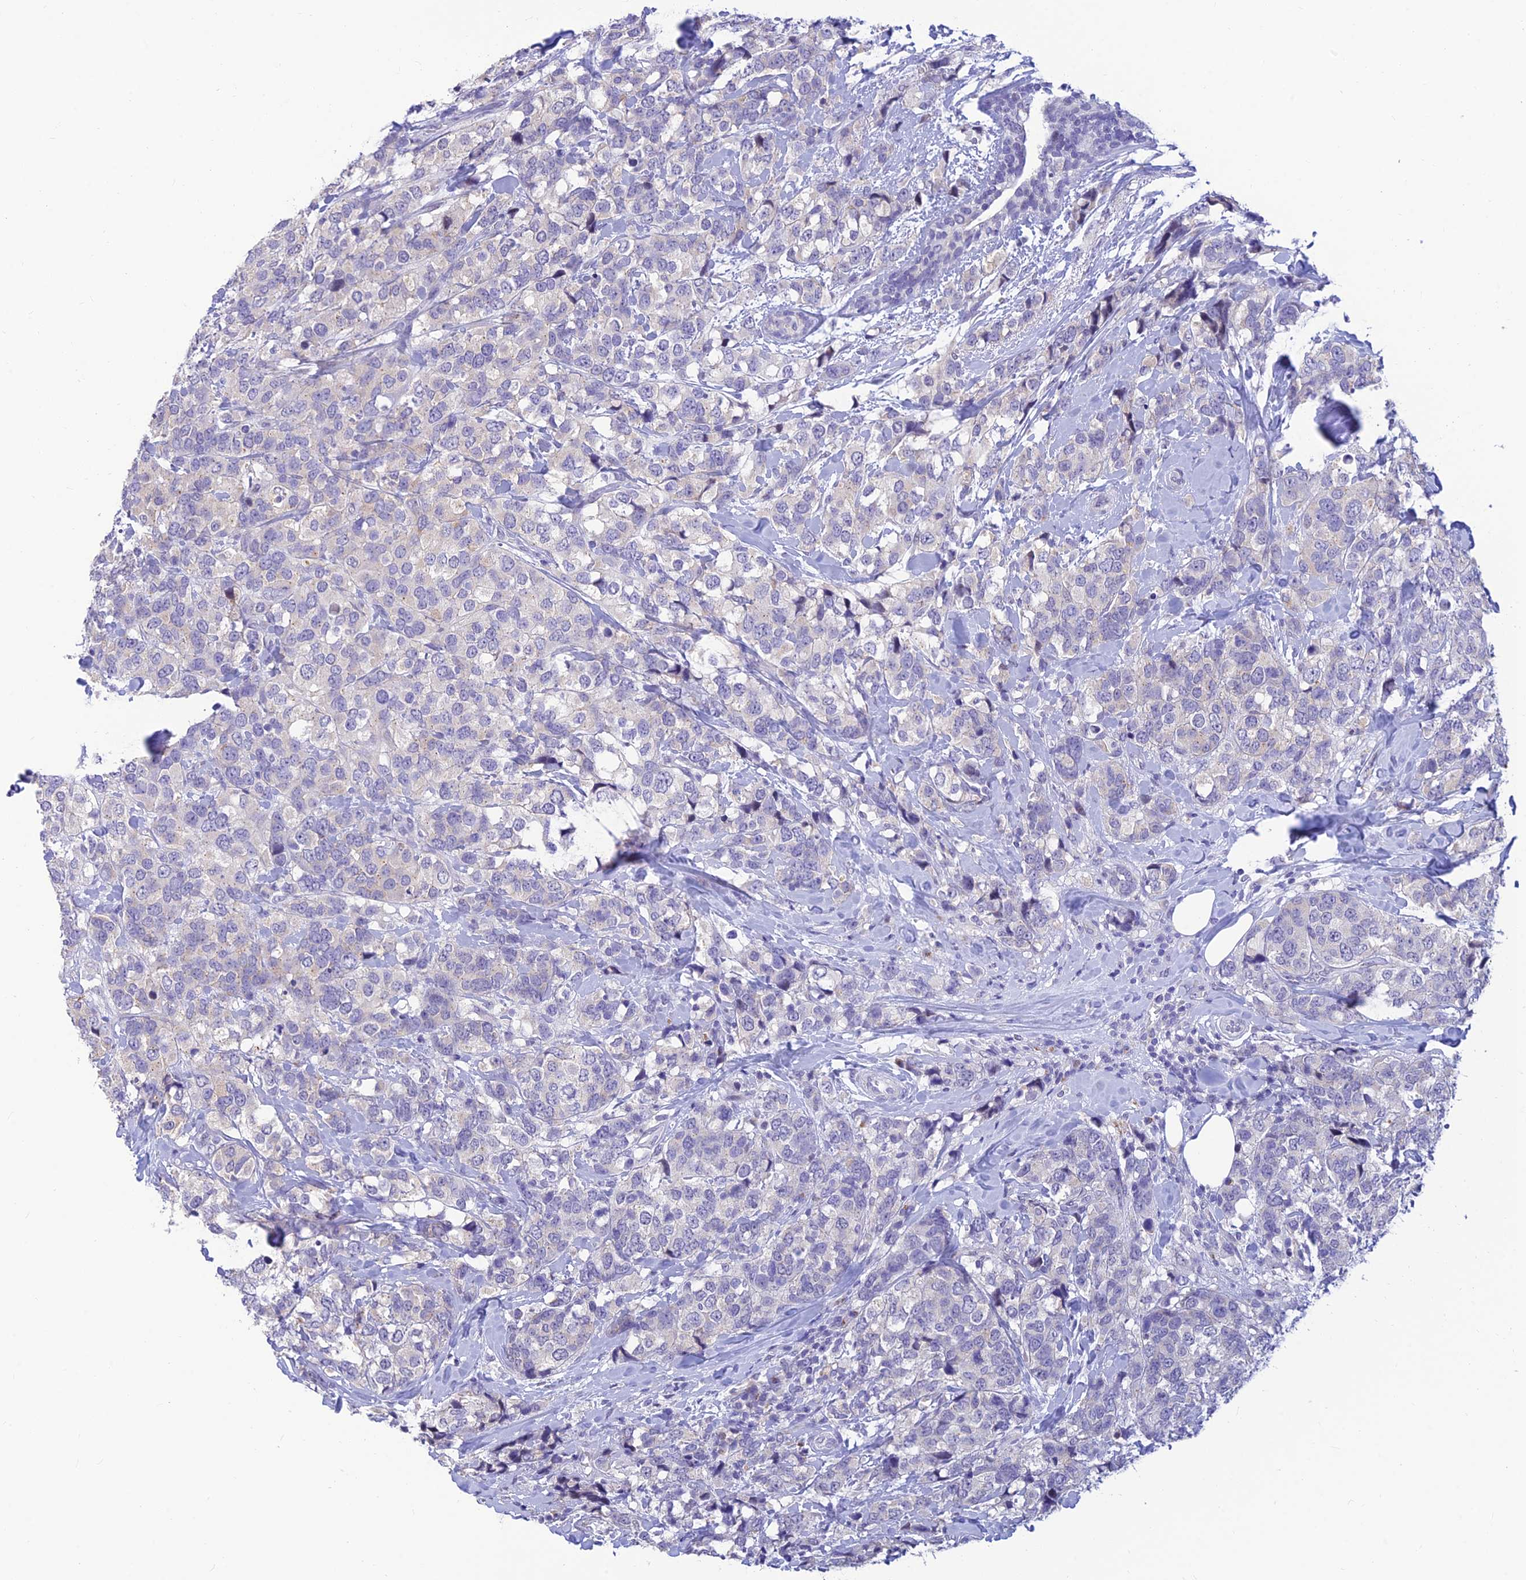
{"staining": {"intensity": "negative", "quantity": "none", "location": "none"}, "tissue": "breast cancer", "cell_type": "Tumor cells", "image_type": "cancer", "snomed": [{"axis": "morphology", "description": "Lobular carcinoma"}, {"axis": "topography", "description": "Breast"}], "caption": "Tumor cells are negative for brown protein staining in breast lobular carcinoma.", "gene": "INKA1", "patient": {"sex": "female", "age": 59}}